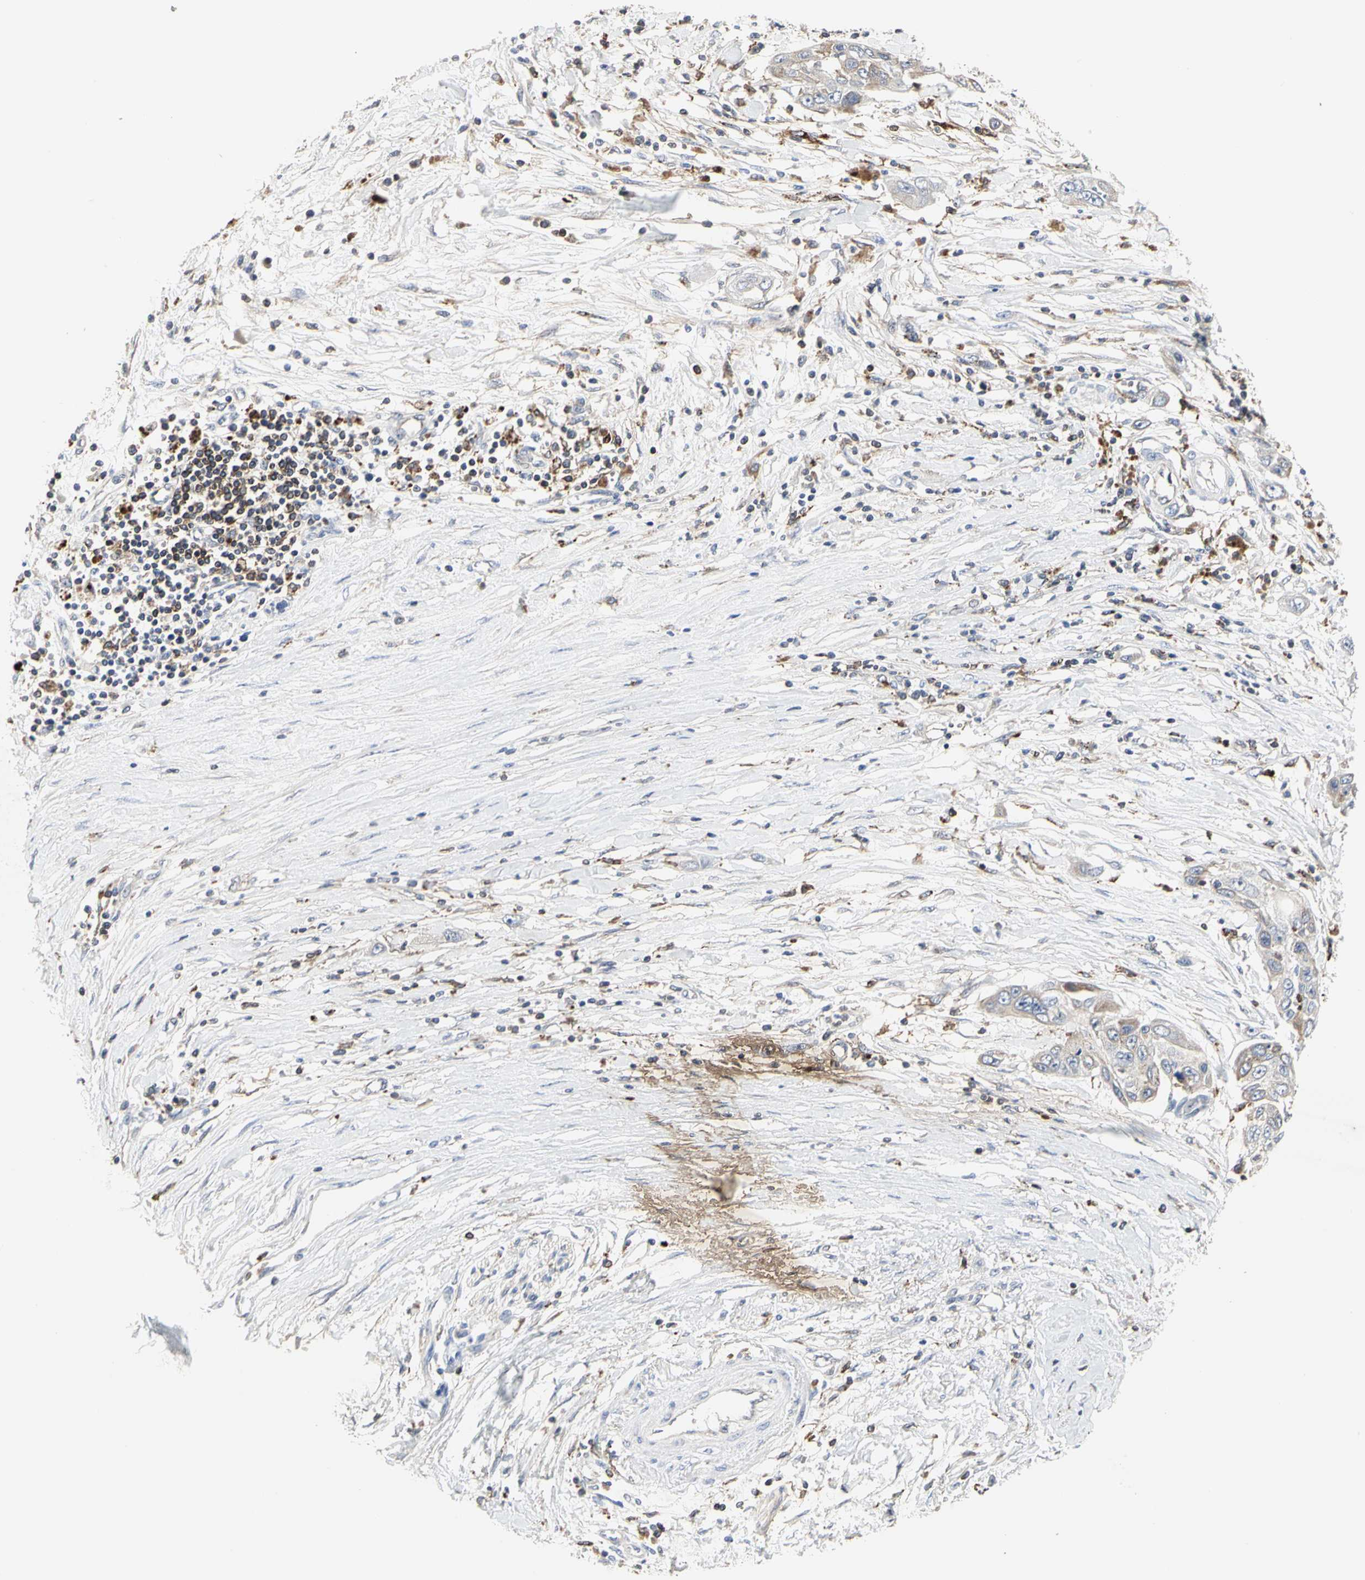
{"staining": {"intensity": "weak", "quantity": "<25%", "location": "cytoplasmic/membranous"}, "tissue": "pancreatic cancer", "cell_type": "Tumor cells", "image_type": "cancer", "snomed": [{"axis": "morphology", "description": "Adenocarcinoma, NOS"}, {"axis": "topography", "description": "Pancreas"}], "caption": "A high-resolution histopathology image shows IHC staining of adenocarcinoma (pancreatic), which exhibits no significant positivity in tumor cells.", "gene": "NAPG", "patient": {"sex": "female", "age": 70}}